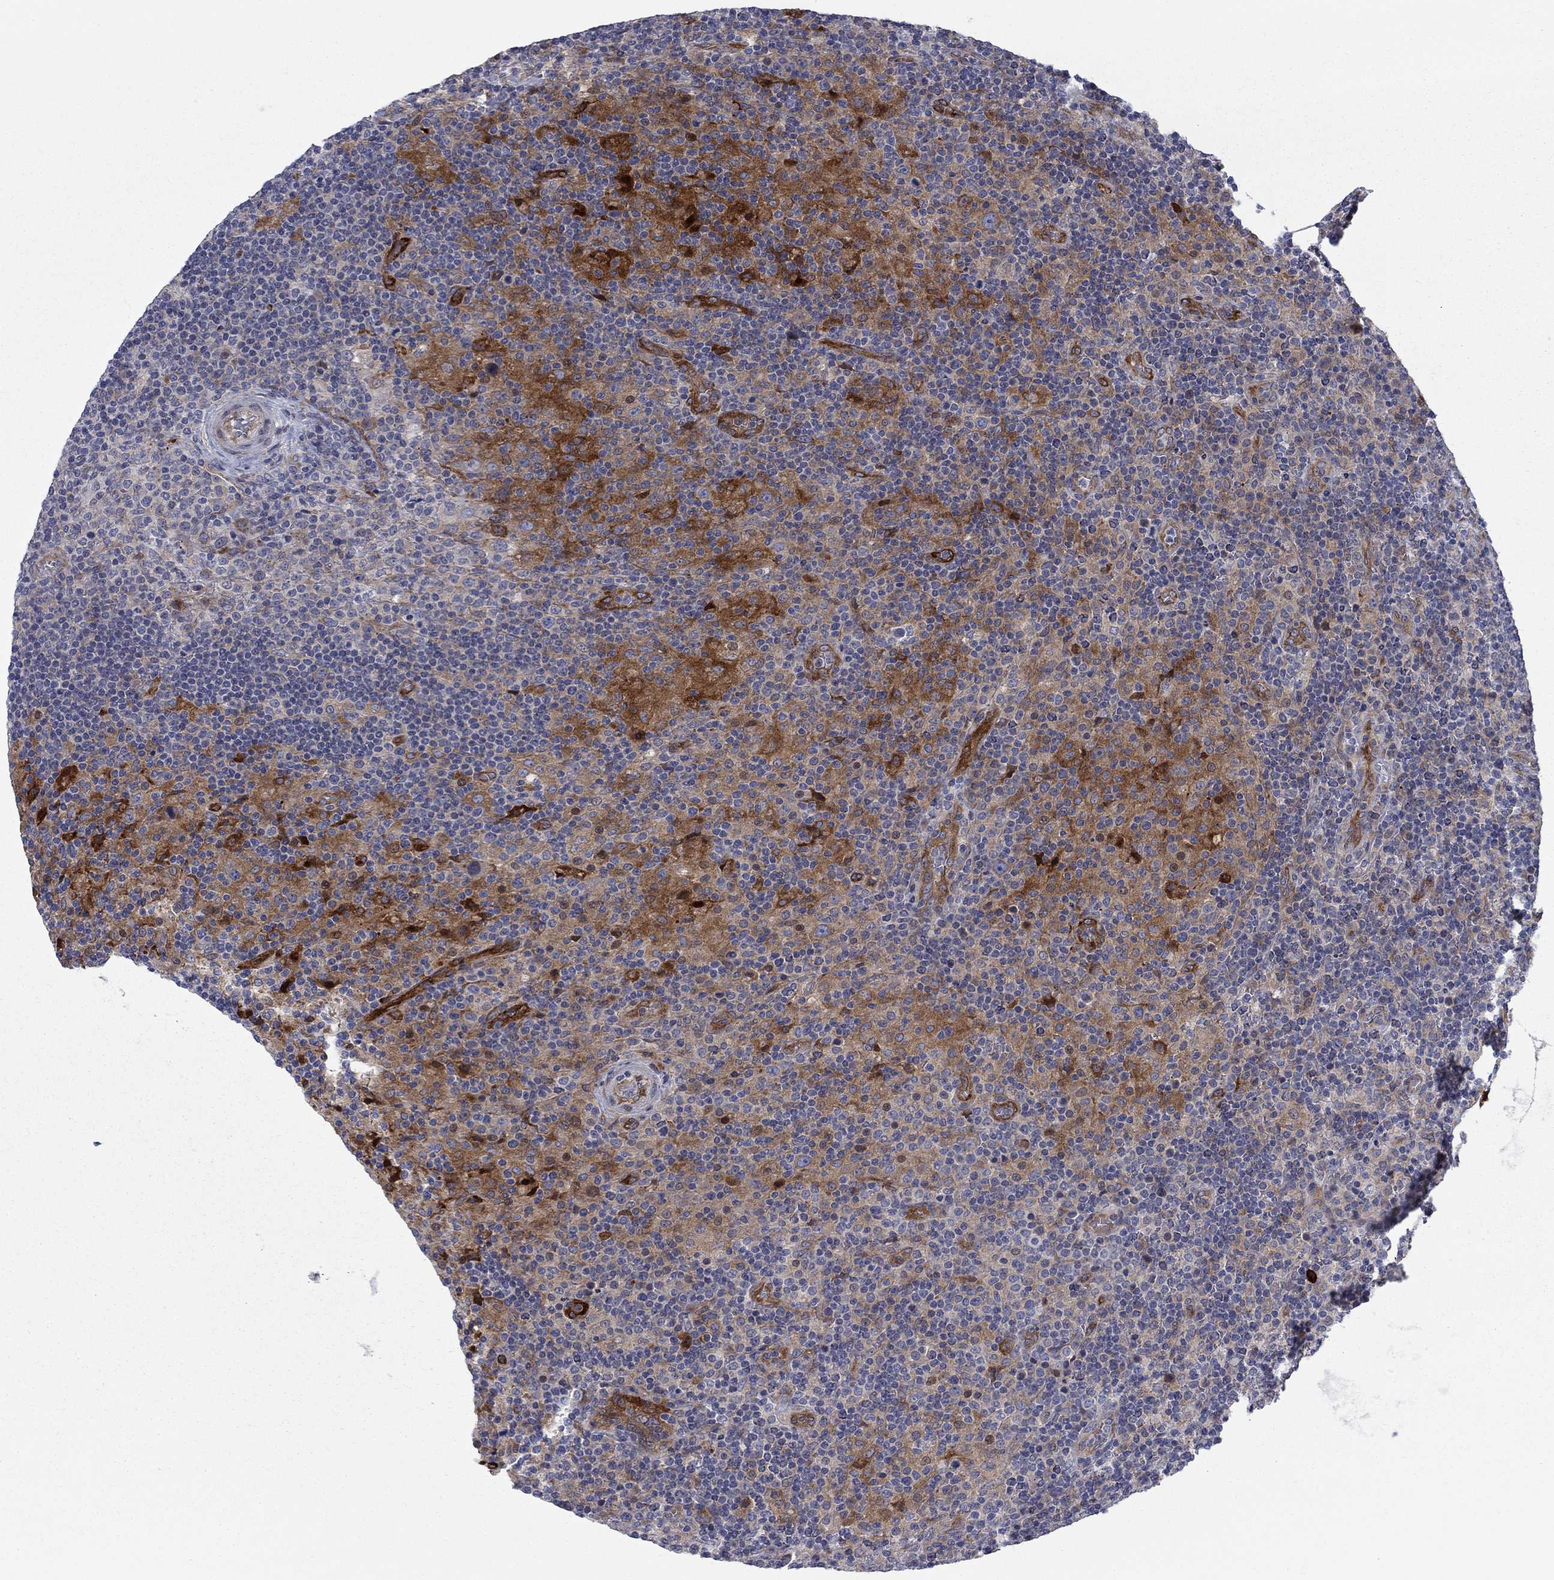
{"staining": {"intensity": "weak", "quantity": ">75%", "location": "cytoplasmic/membranous"}, "tissue": "lymphoma", "cell_type": "Tumor cells", "image_type": "cancer", "snomed": [{"axis": "morphology", "description": "Hodgkin's disease, NOS"}, {"axis": "topography", "description": "Lymph node"}], "caption": "Weak cytoplasmic/membranous expression is present in approximately >75% of tumor cells in Hodgkin's disease.", "gene": "FXR1", "patient": {"sex": "male", "age": 70}}